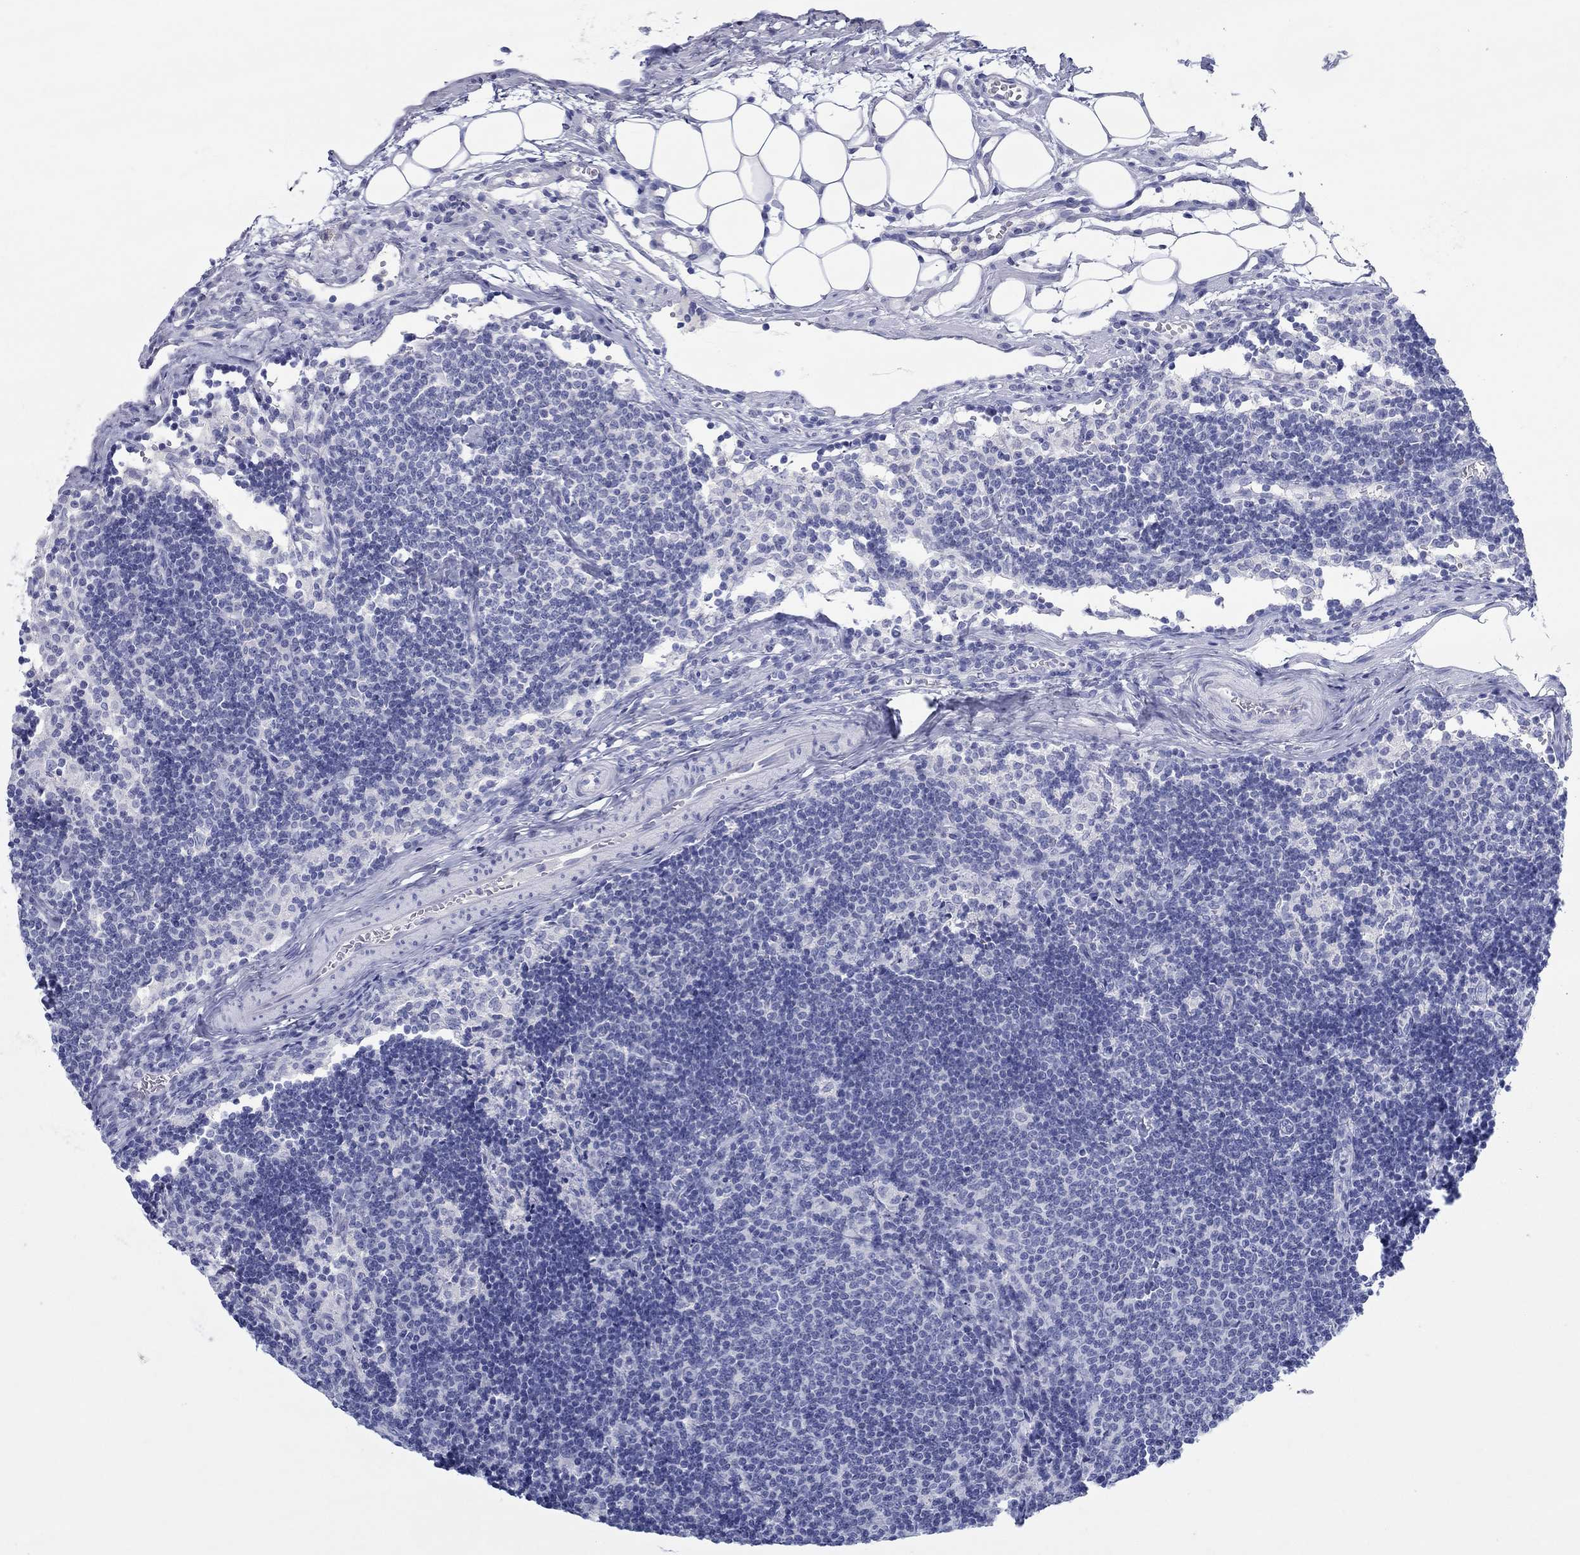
{"staining": {"intensity": "negative", "quantity": "none", "location": "none"}, "tissue": "lymph node", "cell_type": "Non-germinal center cells", "image_type": "normal", "snomed": [{"axis": "morphology", "description": "Normal tissue, NOS"}, {"axis": "topography", "description": "Lymph node"}], "caption": "IHC histopathology image of benign human lymph node stained for a protein (brown), which demonstrates no positivity in non-germinal center cells.", "gene": "PAX9", "patient": {"sex": "female", "age": 34}}